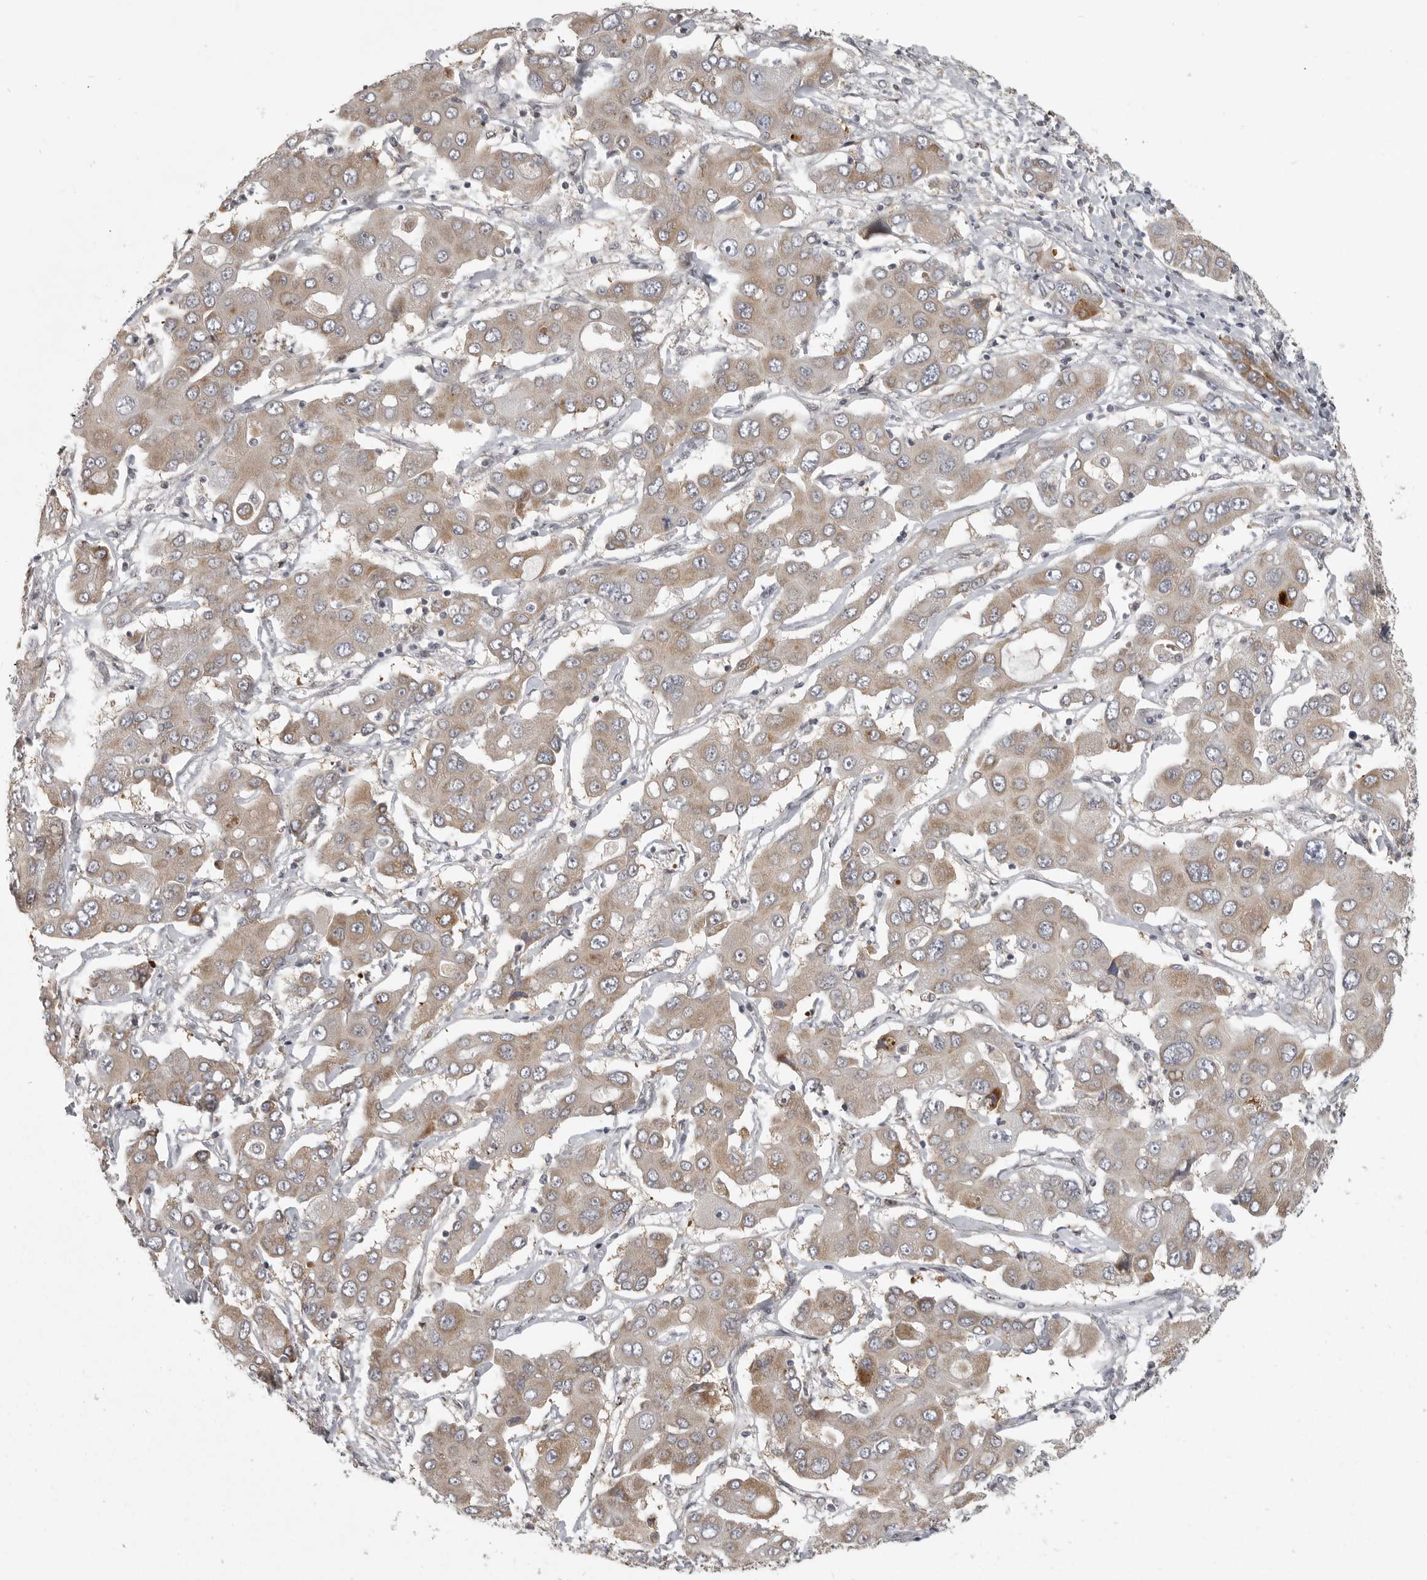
{"staining": {"intensity": "moderate", "quantity": ">75%", "location": "cytoplasmic/membranous"}, "tissue": "liver cancer", "cell_type": "Tumor cells", "image_type": "cancer", "snomed": [{"axis": "morphology", "description": "Cholangiocarcinoma"}, {"axis": "topography", "description": "Liver"}], "caption": "Tumor cells show moderate cytoplasmic/membranous staining in about >75% of cells in liver cancer (cholangiocarcinoma). (IHC, brightfield microscopy, high magnification).", "gene": "POLE2", "patient": {"sex": "male", "age": 67}}